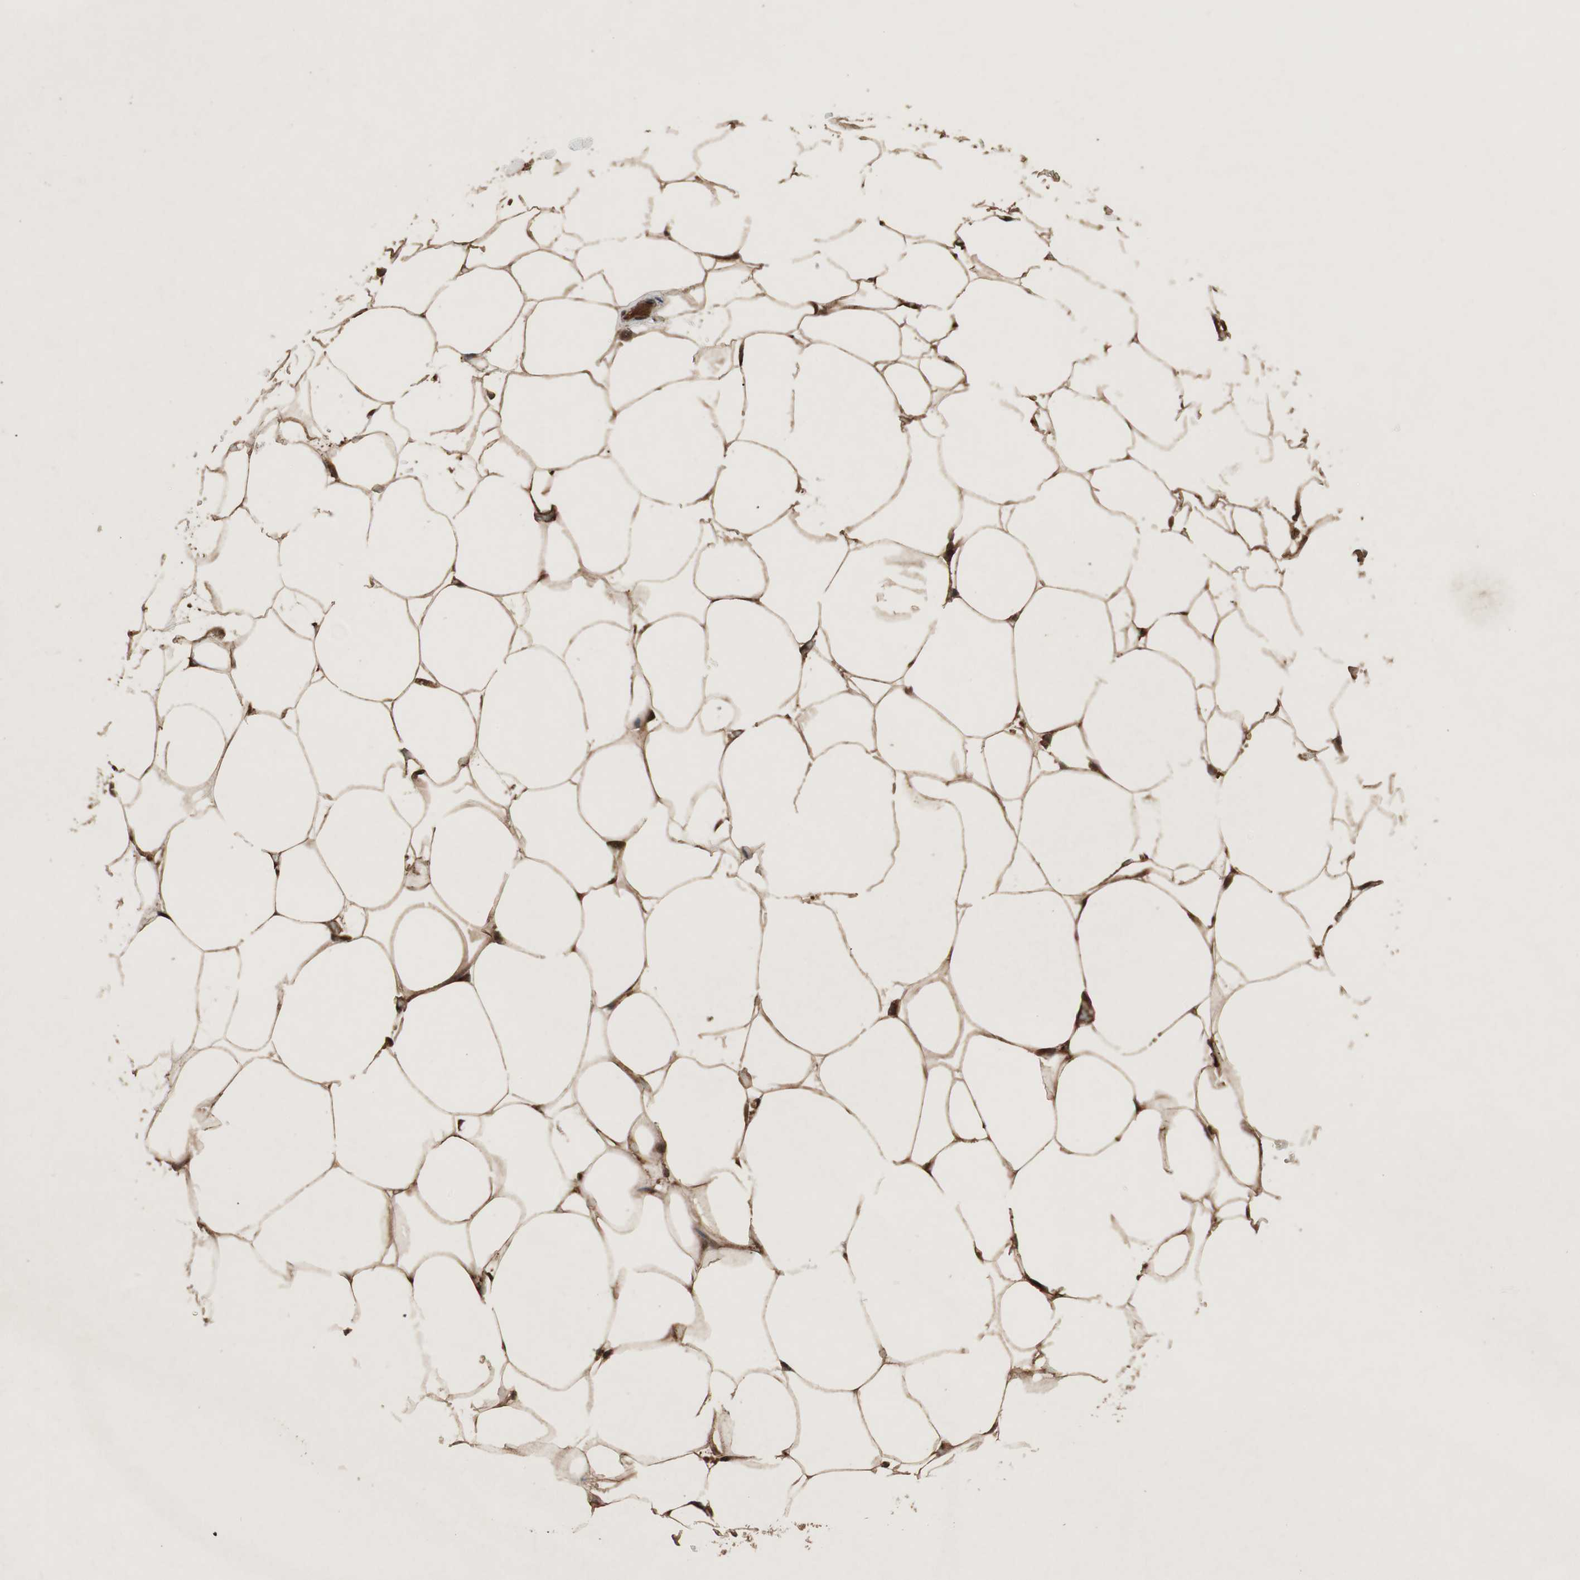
{"staining": {"intensity": "moderate", "quantity": ">75%", "location": "cytoplasmic/membranous"}, "tissue": "adipose tissue", "cell_type": "Adipocytes", "image_type": "normal", "snomed": [{"axis": "morphology", "description": "Normal tissue, NOS"}, {"axis": "topography", "description": "Breast"}, {"axis": "topography", "description": "Adipose tissue"}], "caption": "Immunohistochemical staining of unremarkable adipose tissue exhibits >75% levels of moderate cytoplasmic/membranous protein positivity in approximately >75% of adipocytes.", "gene": "RAB1A", "patient": {"sex": "female", "age": 25}}